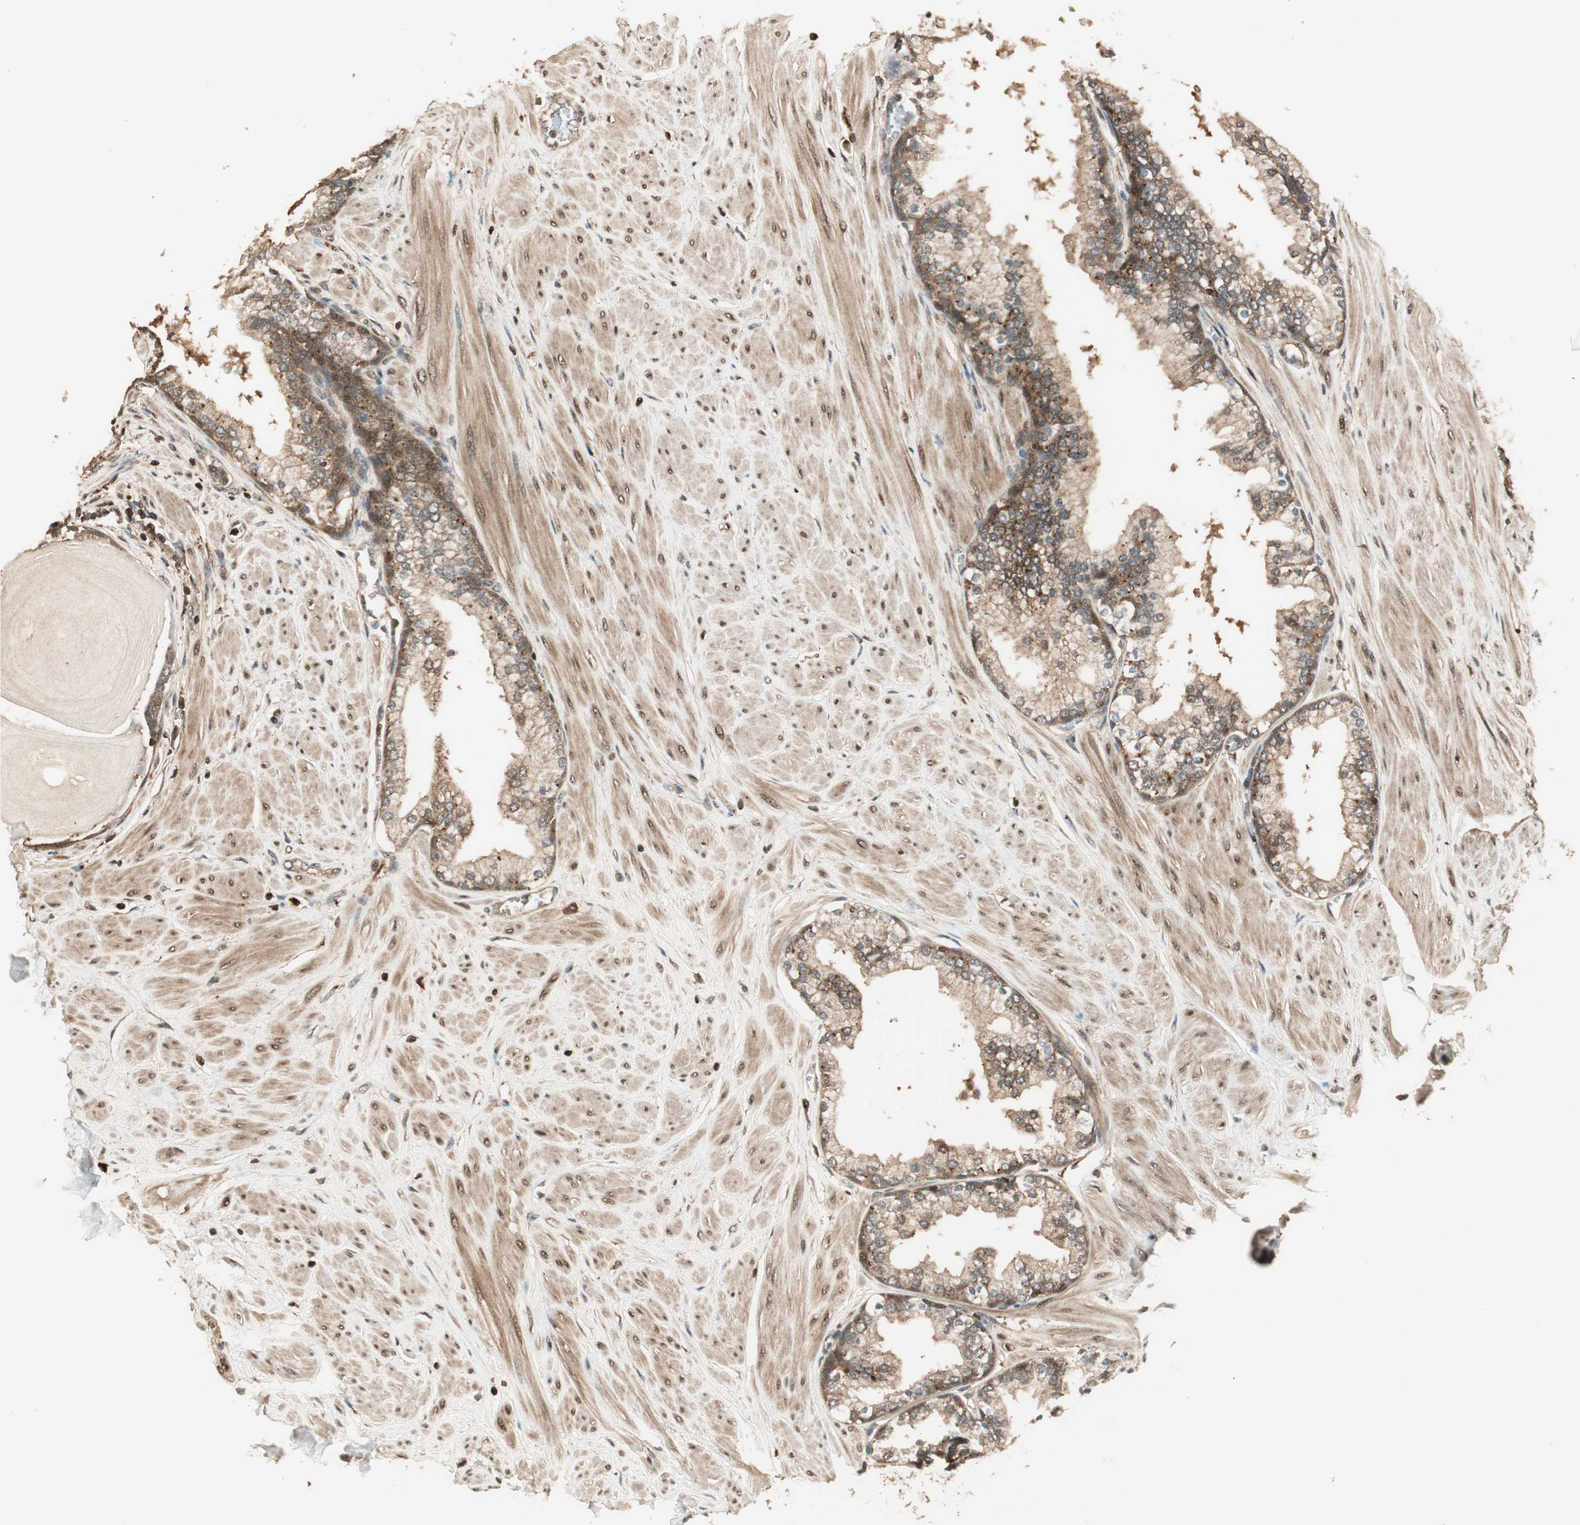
{"staining": {"intensity": "moderate", "quantity": ">75%", "location": "cytoplasmic/membranous"}, "tissue": "prostate", "cell_type": "Glandular cells", "image_type": "normal", "snomed": [{"axis": "morphology", "description": "Normal tissue, NOS"}, {"axis": "topography", "description": "Prostate"}], "caption": "Approximately >75% of glandular cells in unremarkable human prostate exhibit moderate cytoplasmic/membranous protein positivity as visualized by brown immunohistochemical staining.", "gene": "CNOT4", "patient": {"sex": "male", "age": 51}}